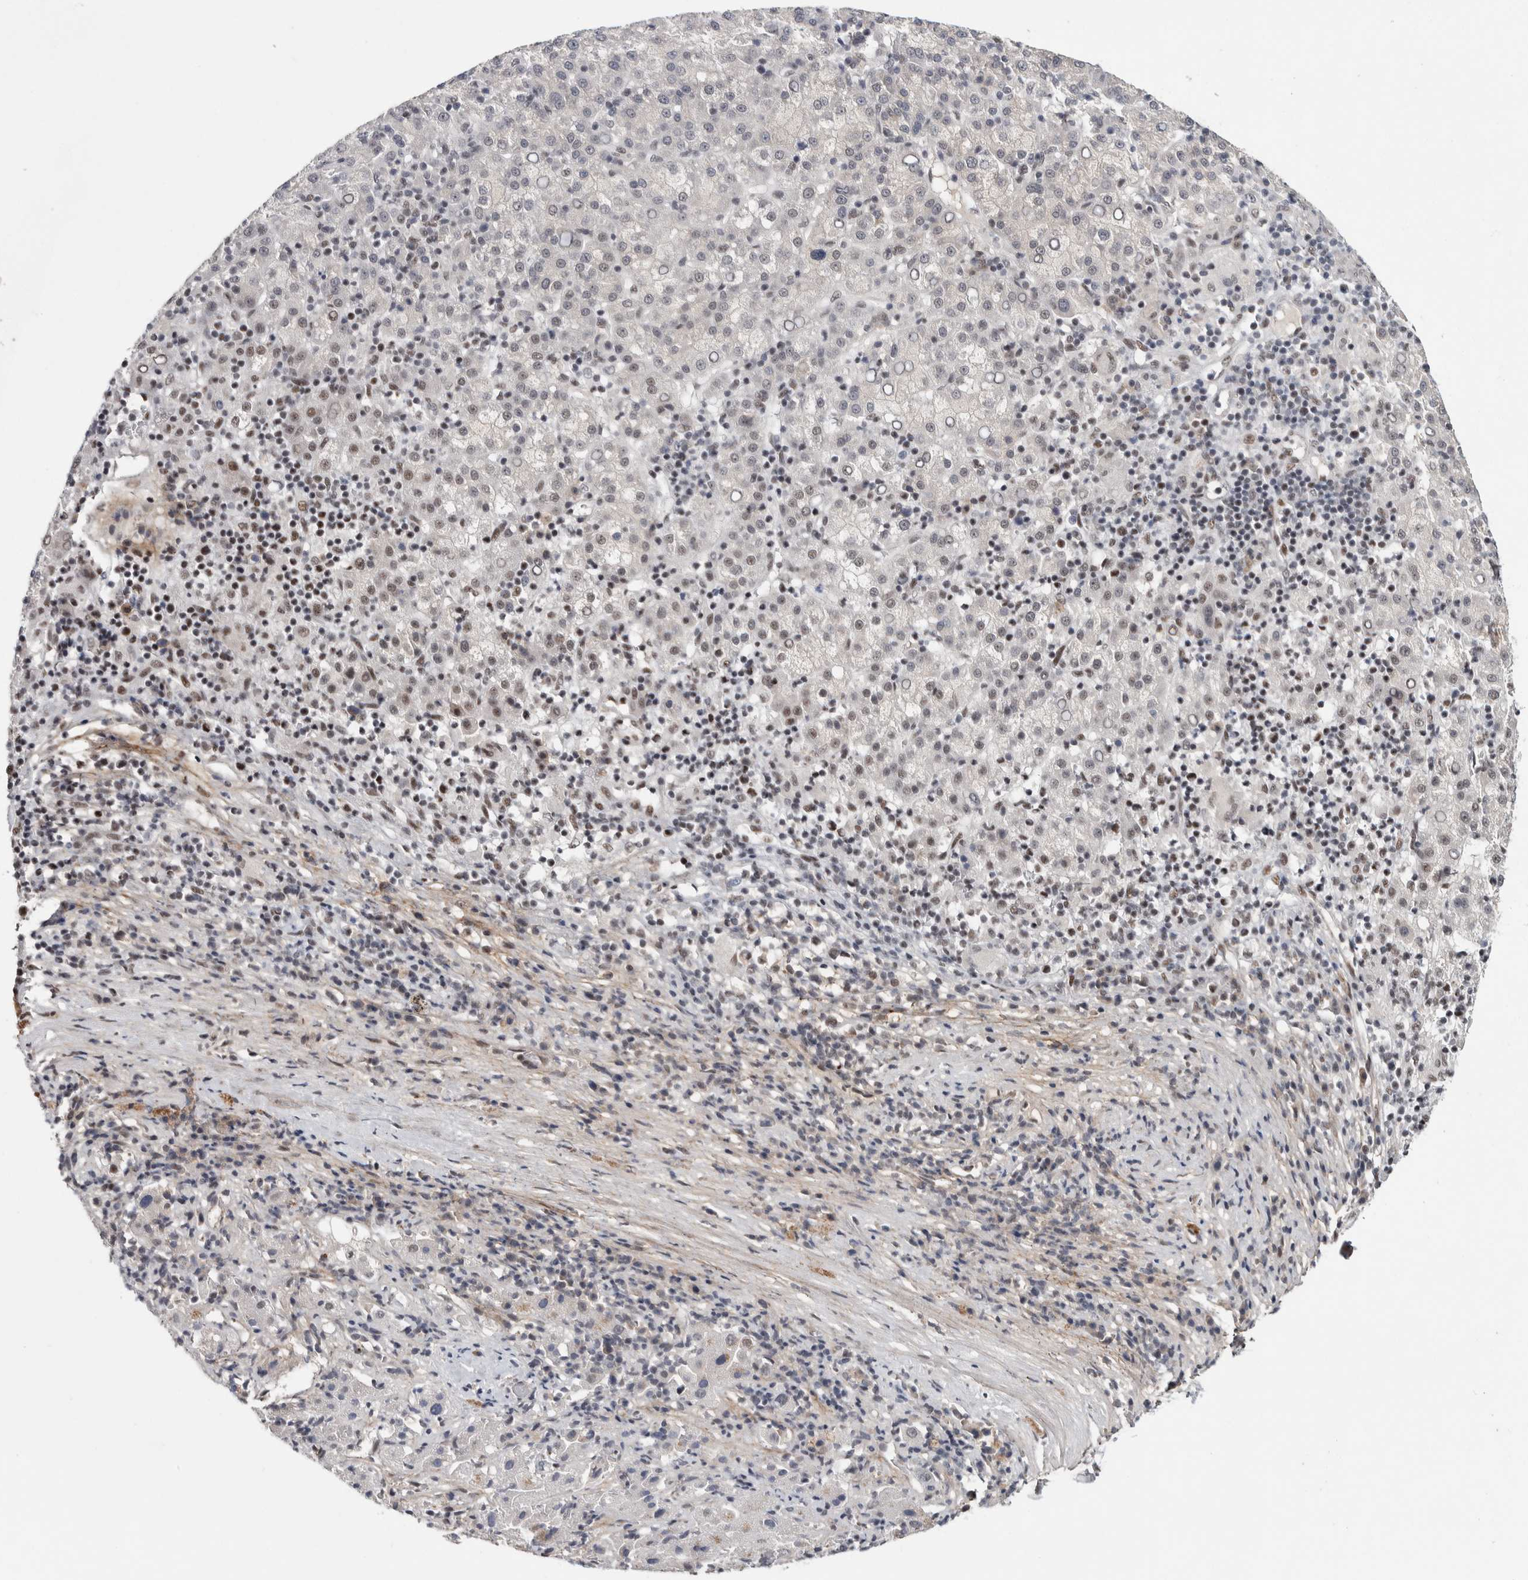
{"staining": {"intensity": "weak", "quantity": "25%-75%", "location": "nuclear"}, "tissue": "liver cancer", "cell_type": "Tumor cells", "image_type": "cancer", "snomed": [{"axis": "morphology", "description": "Carcinoma, Hepatocellular, NOS"}, {"axis": "topography", "description": "Liver"}], "caption": "IHC image of neoplastic tissue: liver hepatocellular carcinoma stained using immunohistochemistry shows low levels of weak protein expression localized specifically in the nuclear of tumor cells, appearing as a nuclear brown color.", "gene": "ASPN", "patient": {"sex": "female", "age": 58}}